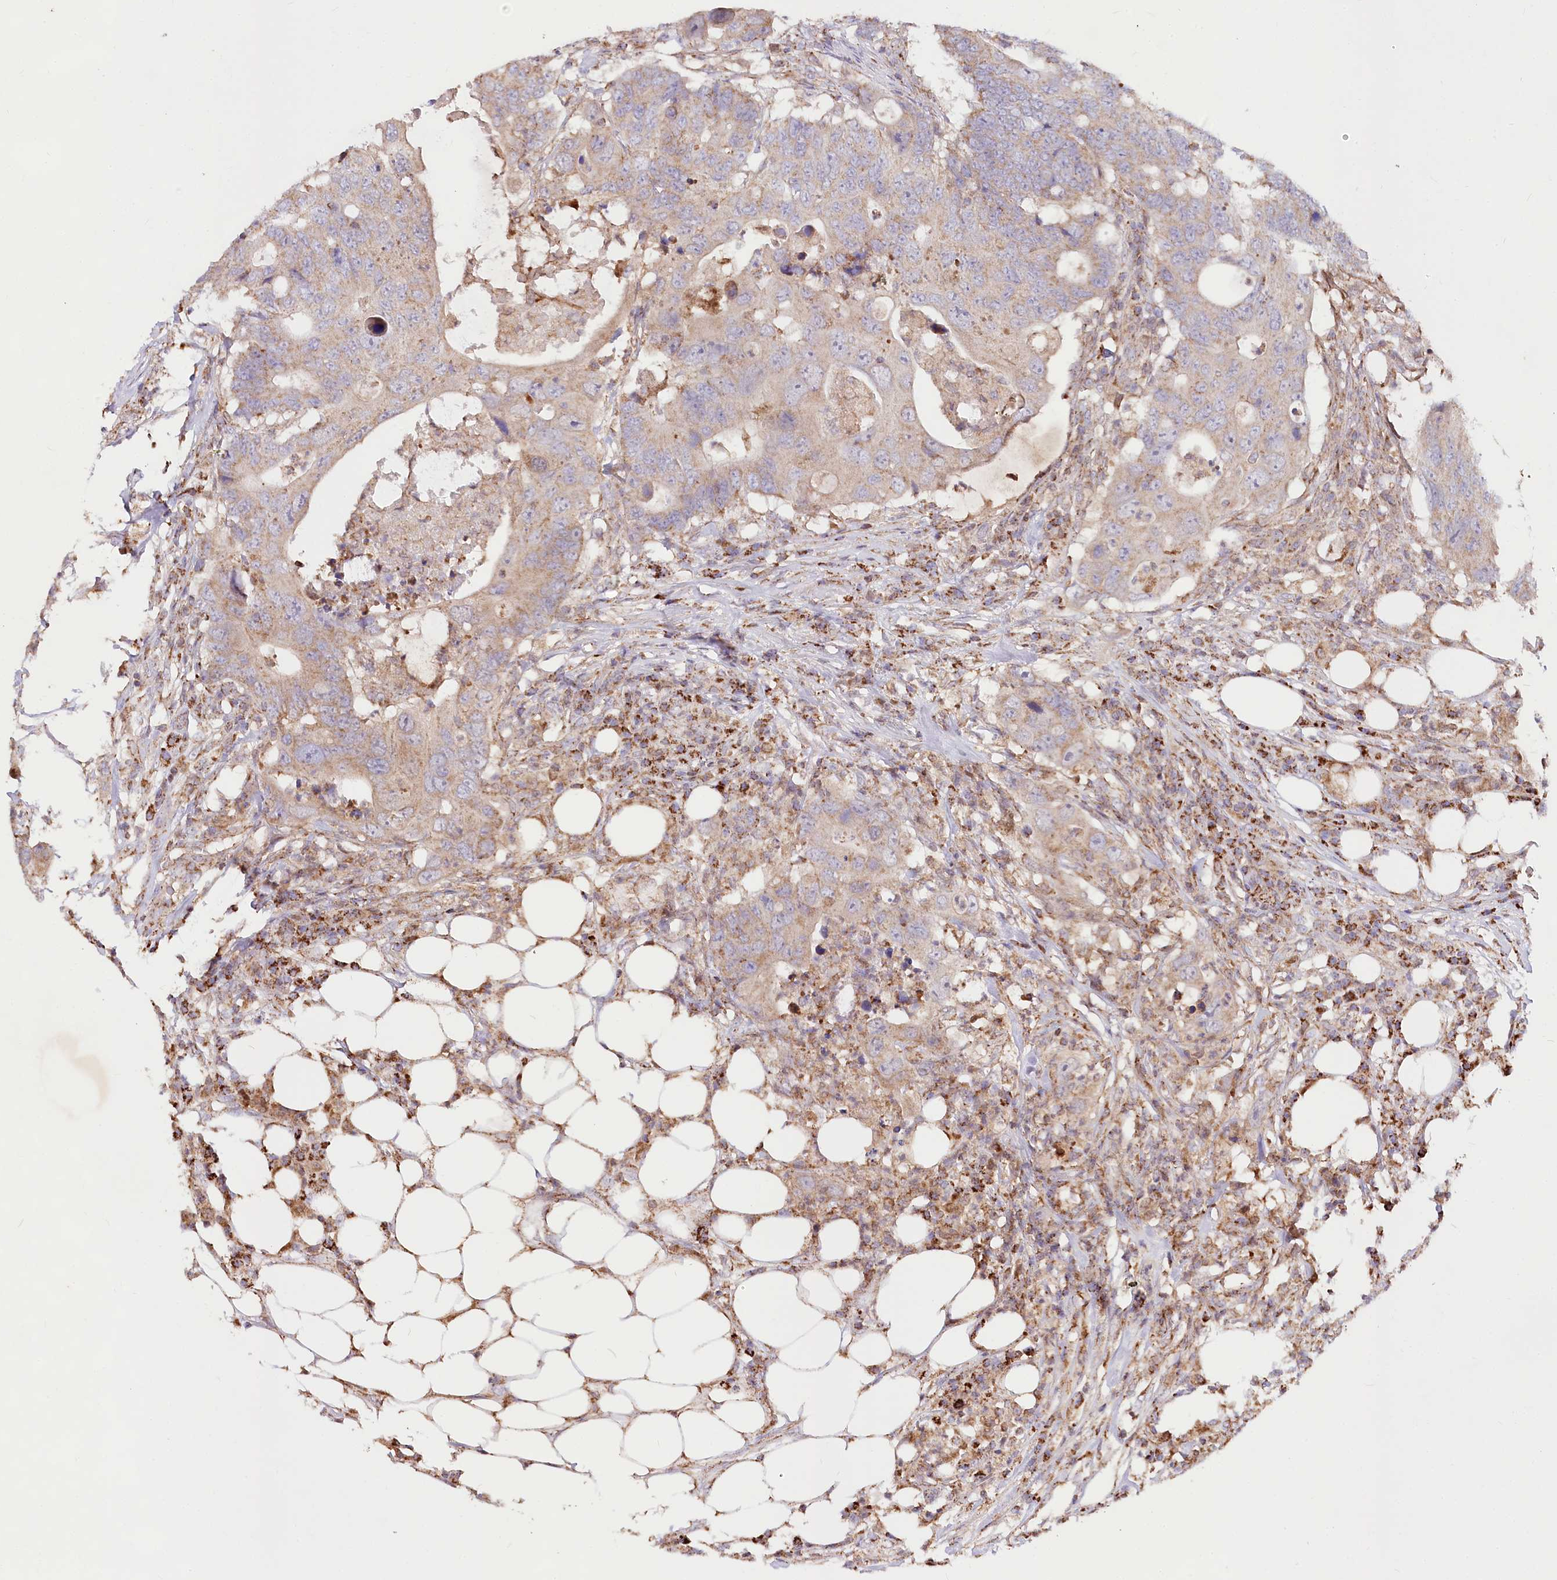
{"staining": {"intensity": "weak", "quantity": ">75%", "location": "cytoplasmic/membranous"}, "tissue": "colorectal cancer", "cell_type": "Tumor cells", "image_type": "cancer", "snomed": [{"axis": "morphology", "description": "Adenocarcinoma, NOS"}, {"axis": "topography", "description": "Colon"}], "caption": "Protein staining of colorectal cancer tissue shows weak cytoplasmic/membranous positivity in approximately >75% of tumor cells. Immunohistochemistry stains the protein in brown and the nuclei are stained blue.", "gene": "TASOR2", "patient": {"sex": "male", "age": 71}}